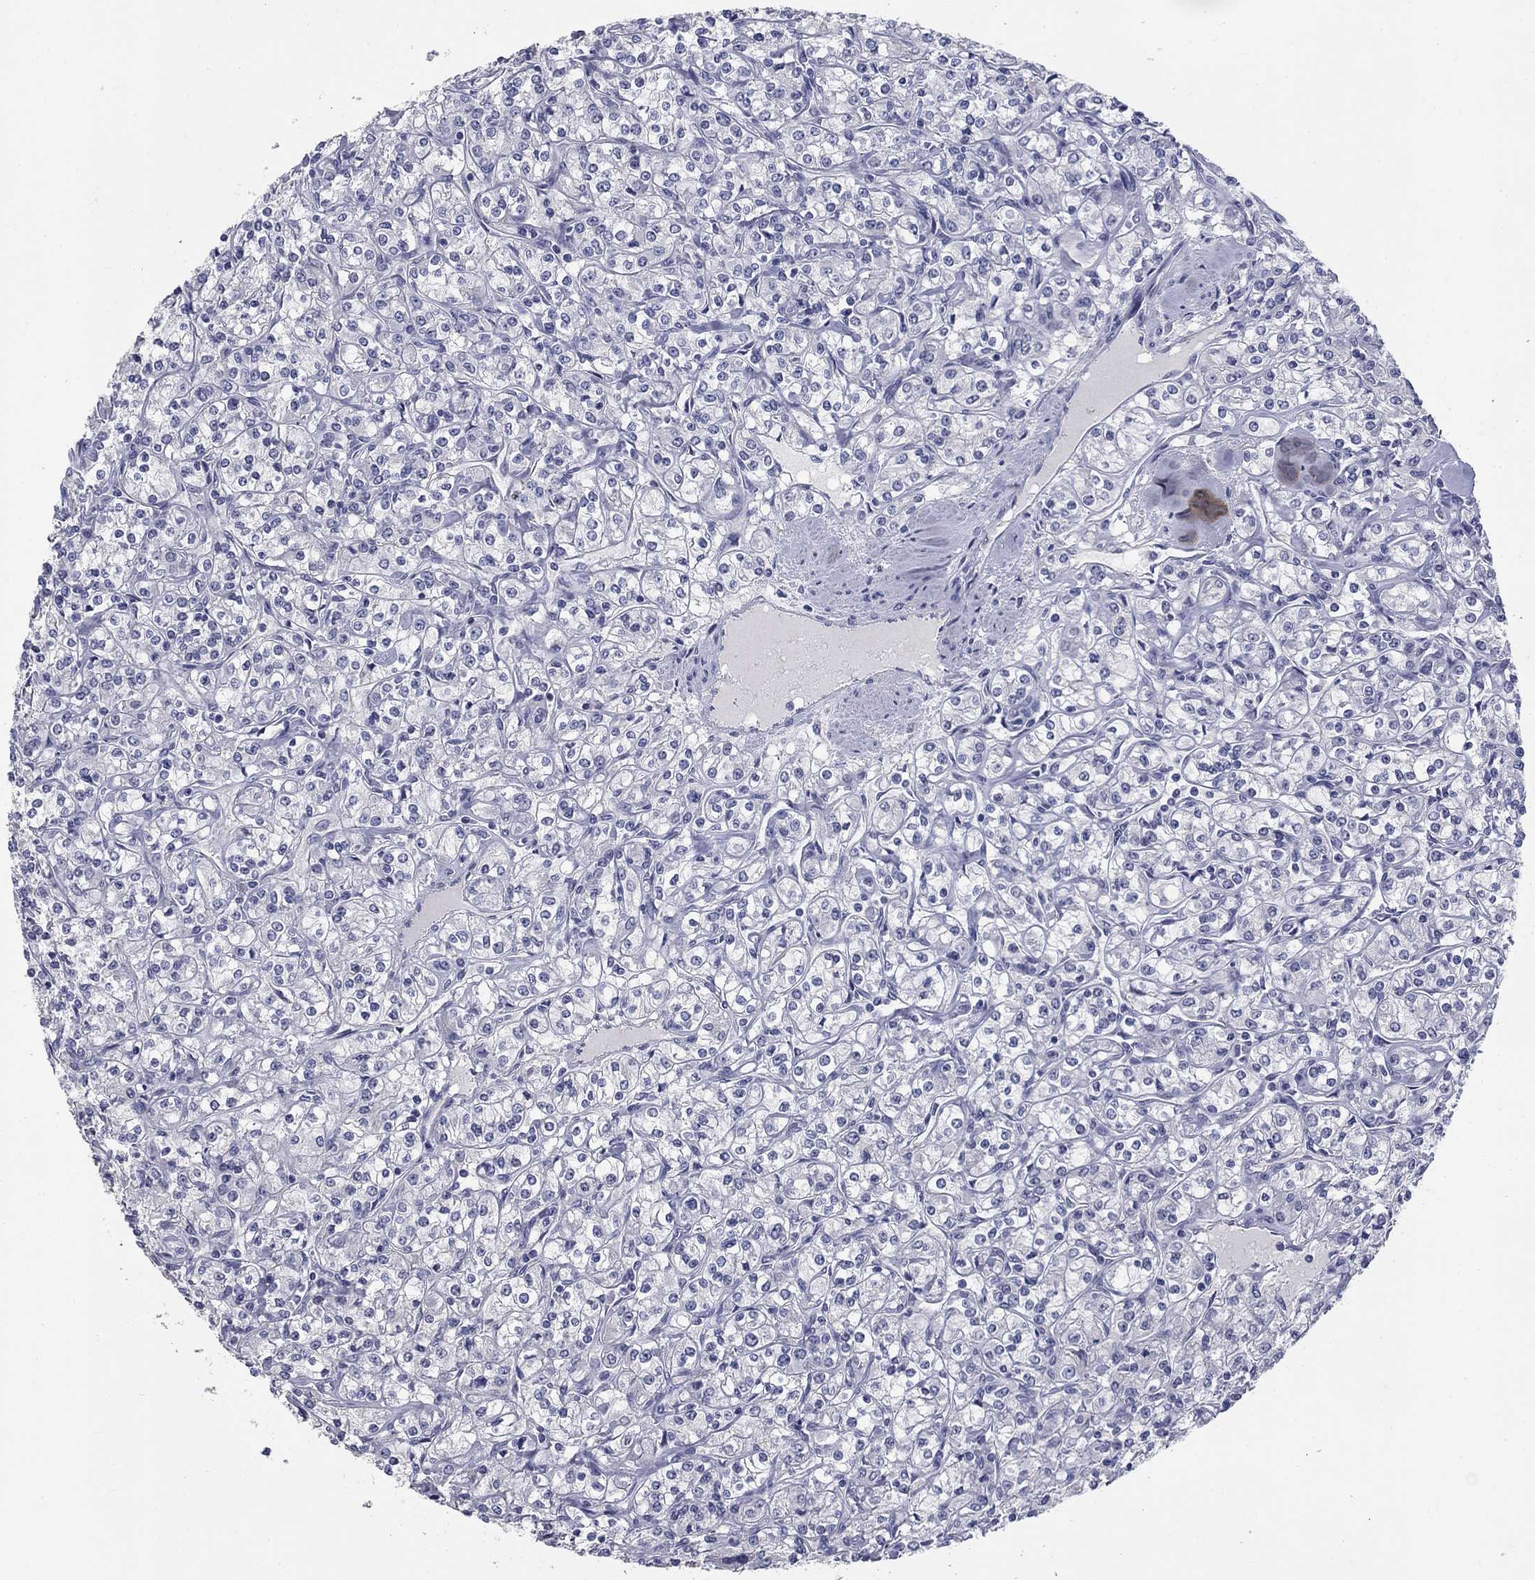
{"staining": {"intensity": "negative", "quantity": "none", "location": "none"}, "tissue": "renal cancer", "cell_type": "Tumor cells", "image_type": "cancer", "snomed": [{"axis": "morphology", "description": "Adenocarcinoma, NOS"}, {"axis": "topography", "description": "Kidney"}], "caption": "This is a image of immunohistochemistry staining of renal cancer (adenocarcinoma), which shows no expression in tumor cells.", "gene": "ELAVL4", "patient": {"sex": "male", "age": 77}}